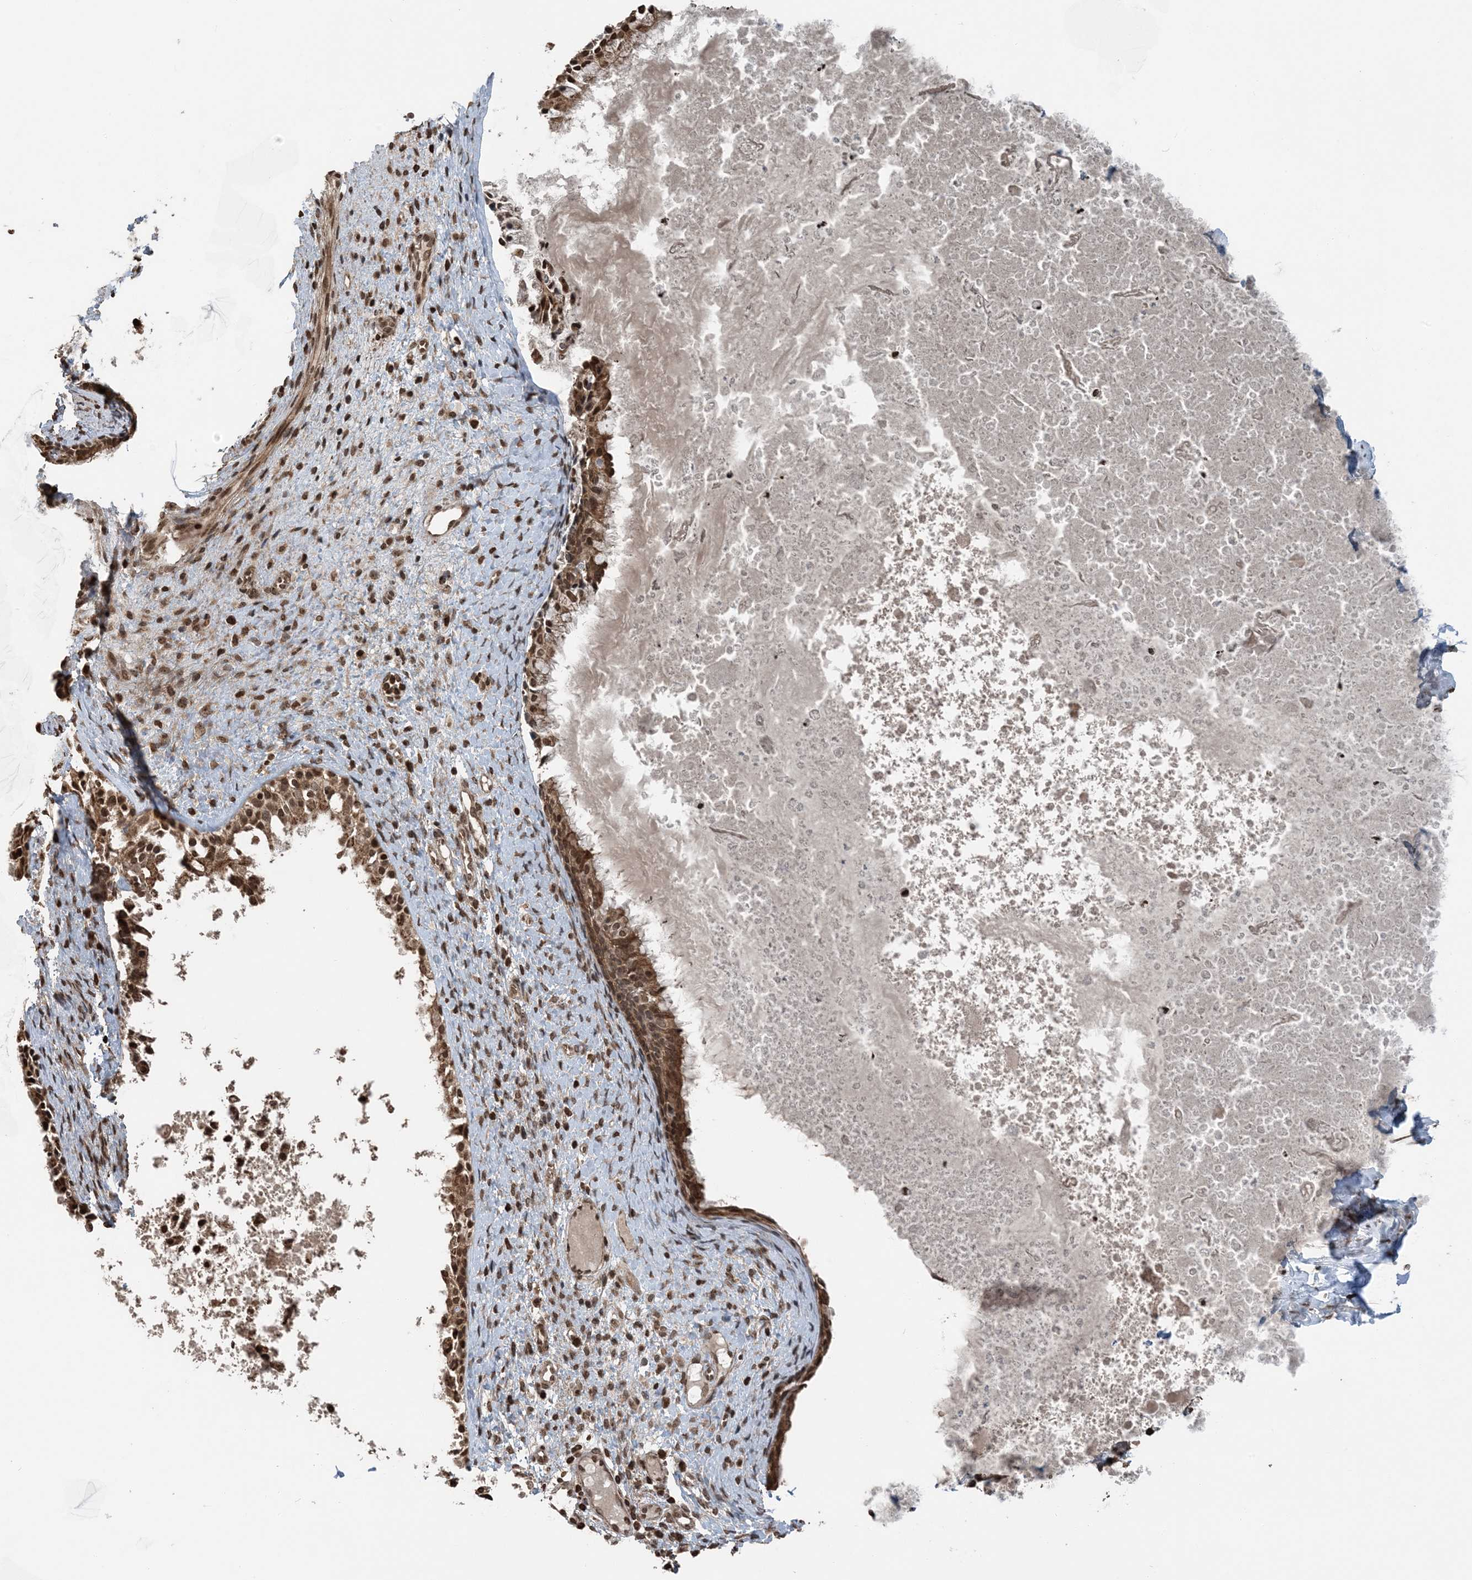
{"staining": {"intensity": "moderate", "quantity": ">75%", "location": "cytoplasmic/membranous,nuclear"}, "tissue": "nasopharynx", "cell_type": "Respiratory epithelial cells", "image_type": "normal", "snomed": [{"axis": "morphology", "description": "Normal tissue, NOS"}, {"axis": "topography", "description": "Nasopharynx"}], "caption": "The histopathology image reveals a brown stain indicating the presence of a protein in the cytoplasmic/membranous,nuclear of respiratory epithelial cells in nasopharynx. Nuclei are stained in blue.", "gene": "ZFAND2B", "patient": {"sex": "male", "age": 22}}